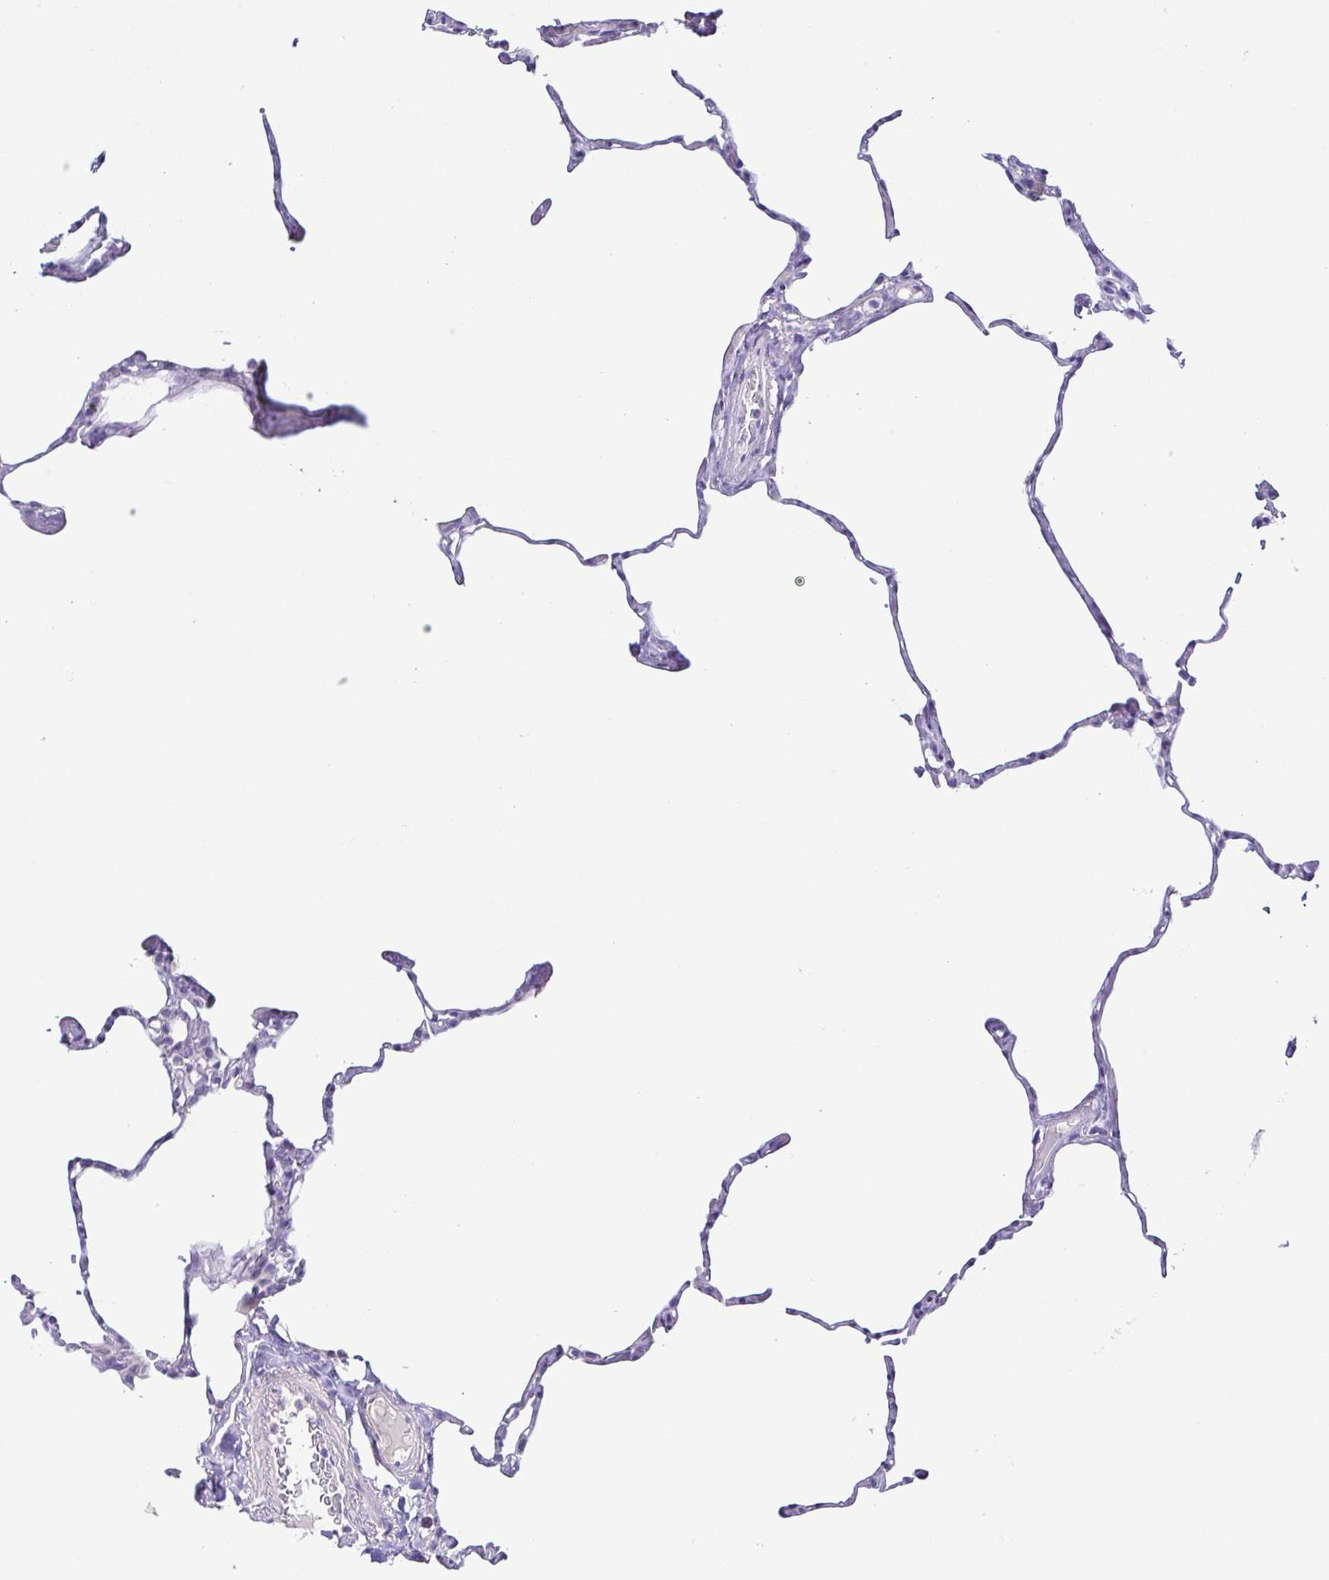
{"staining": {"intensity": "negative", "quantity": "none", "location": "none"}, "tissue": "lung", "cell_type": "Alveolar cells", "image_type": "normal", "snomed": [{"axis": "morphology", "description": "Normal tissue, NOS"}, {"axis": "topography", "description": "Lung"}], "caption": "The image exhibits no staining of alveolar cells in normal lung. (Stains: DAB IHC with hematoxylin counter stain, Microscopy: brightfield microscopy at high magnification).", "gene": "TERT", "patient": {"sex": "male", "age": 65}}